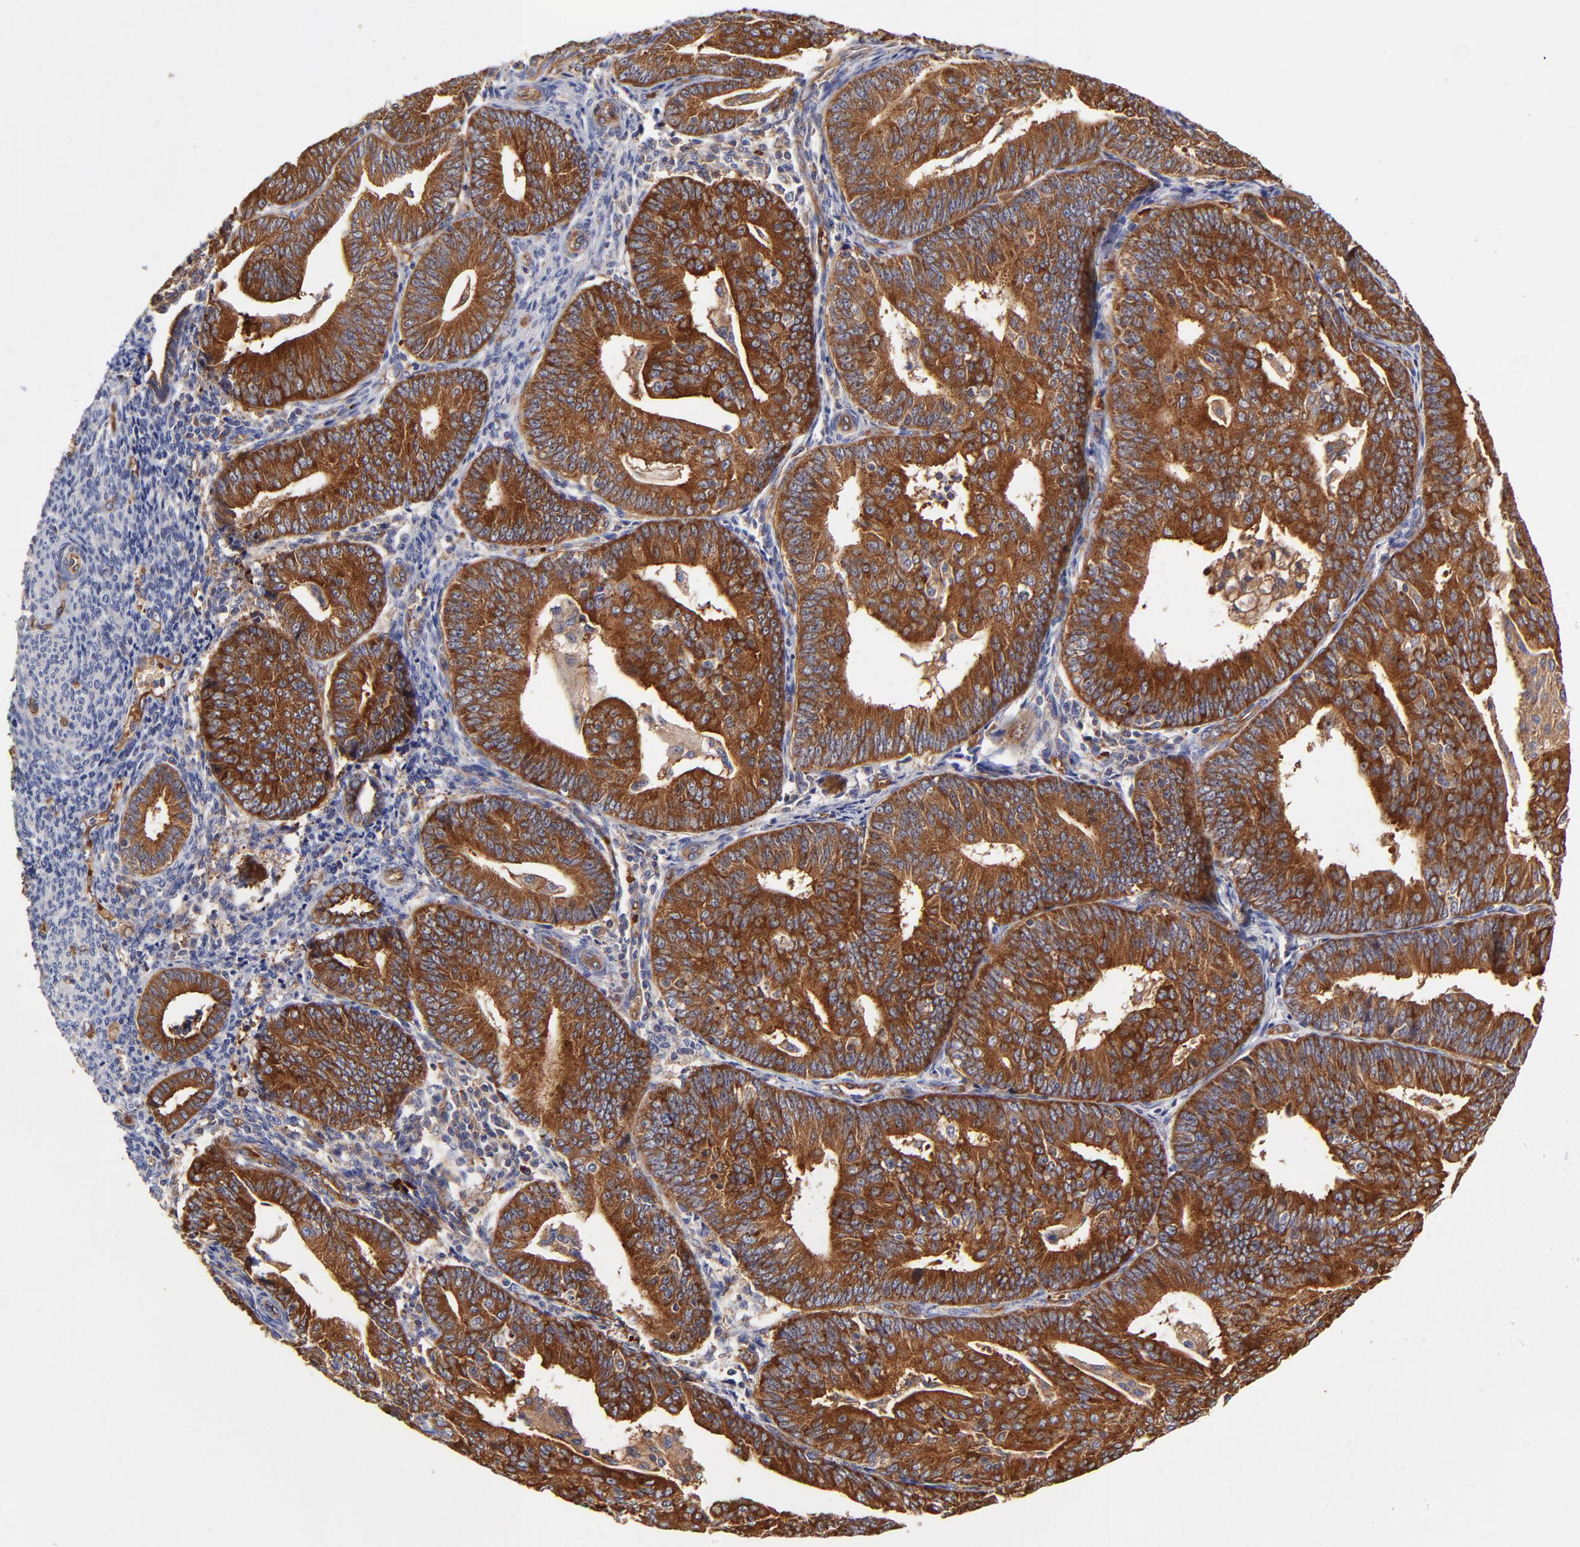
{"staining": {"intensity": "strong", "quantity": ">75%", "location": "cytoplasmic/membranous"}, "tissue": "endometrial cancer", "cell_type": "Tumor cells", "image_type": "cancer", "snomed": [{"axis": "morphology", "description": "Adenocarcinoma, NOS"}, {"axis": "topography", "description": "Endometrium"}], "caption": "Human endometrial cancer (adenocarcinoma) stained with a protein marker demonstrates strong staining in tumor cells.", "gene": "CD2AP", "patient": {"sex": "female", "age": 56}}